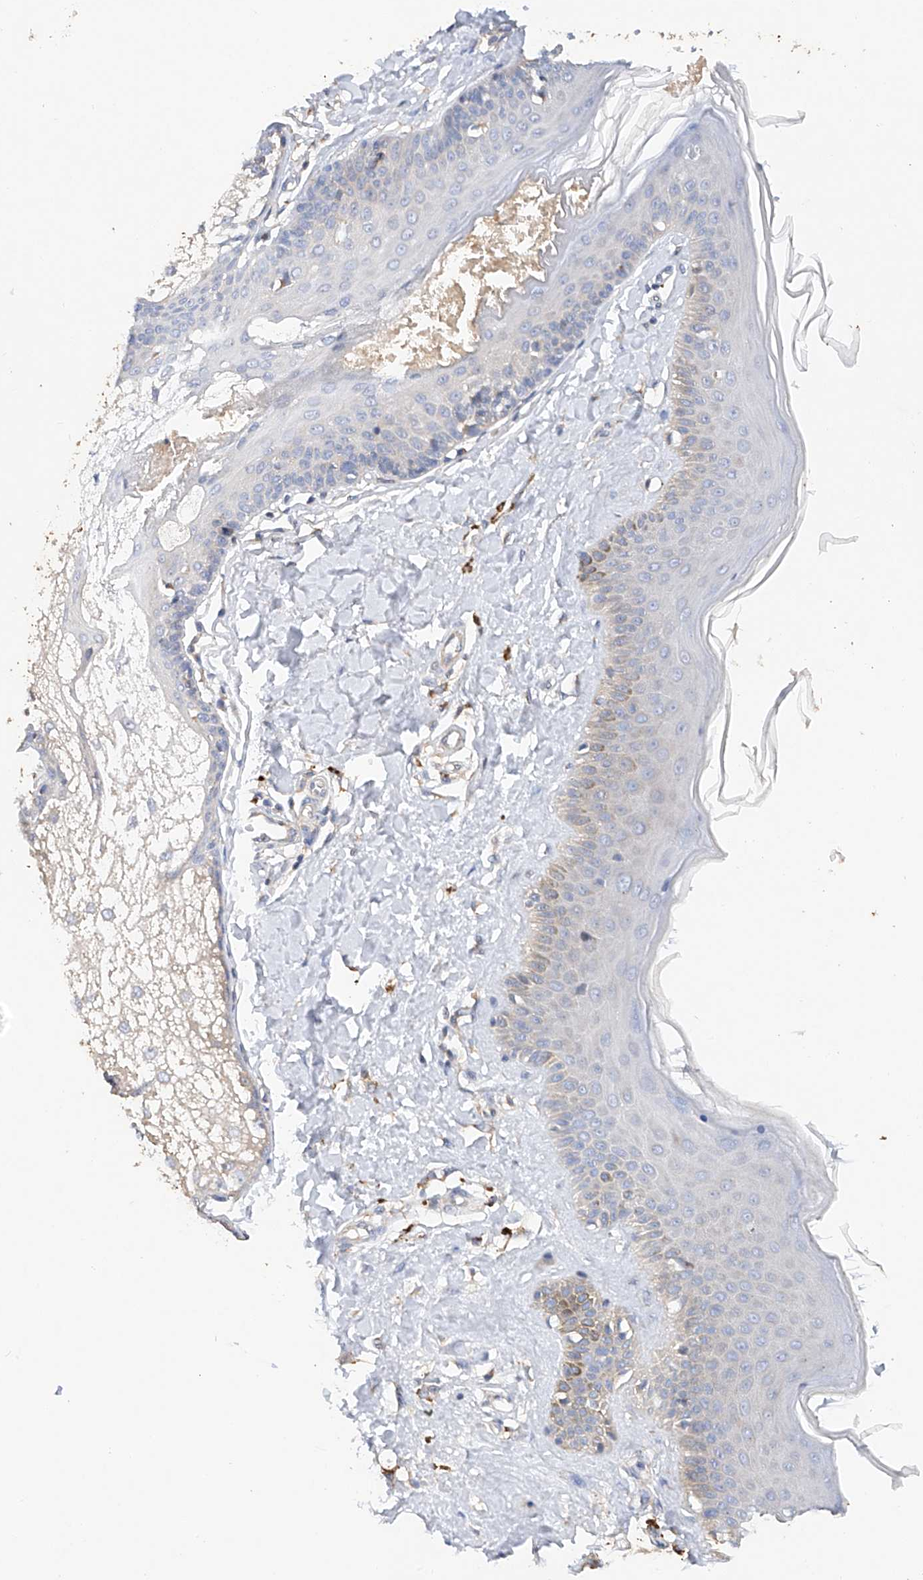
{"staining": {"intensity": "negative", "quantity": "none", "location": "none"}, "tissue": "skin", "cell_type": "Fibroblasts", "image_type": "normal", "snomed": [{"axis": "morphology", "description": "Normal tissue, NOS"}, {"axis": "topography", "description": "Skin"}], "caption": "High magnification brightfield microscopy of normal skin stained with DAB (brown) and counterstained with hematoxylin (blue): fibroblasts show no significant staining.", "gene": "AMD1", "patient": {"sex": "male", "age": 52}}